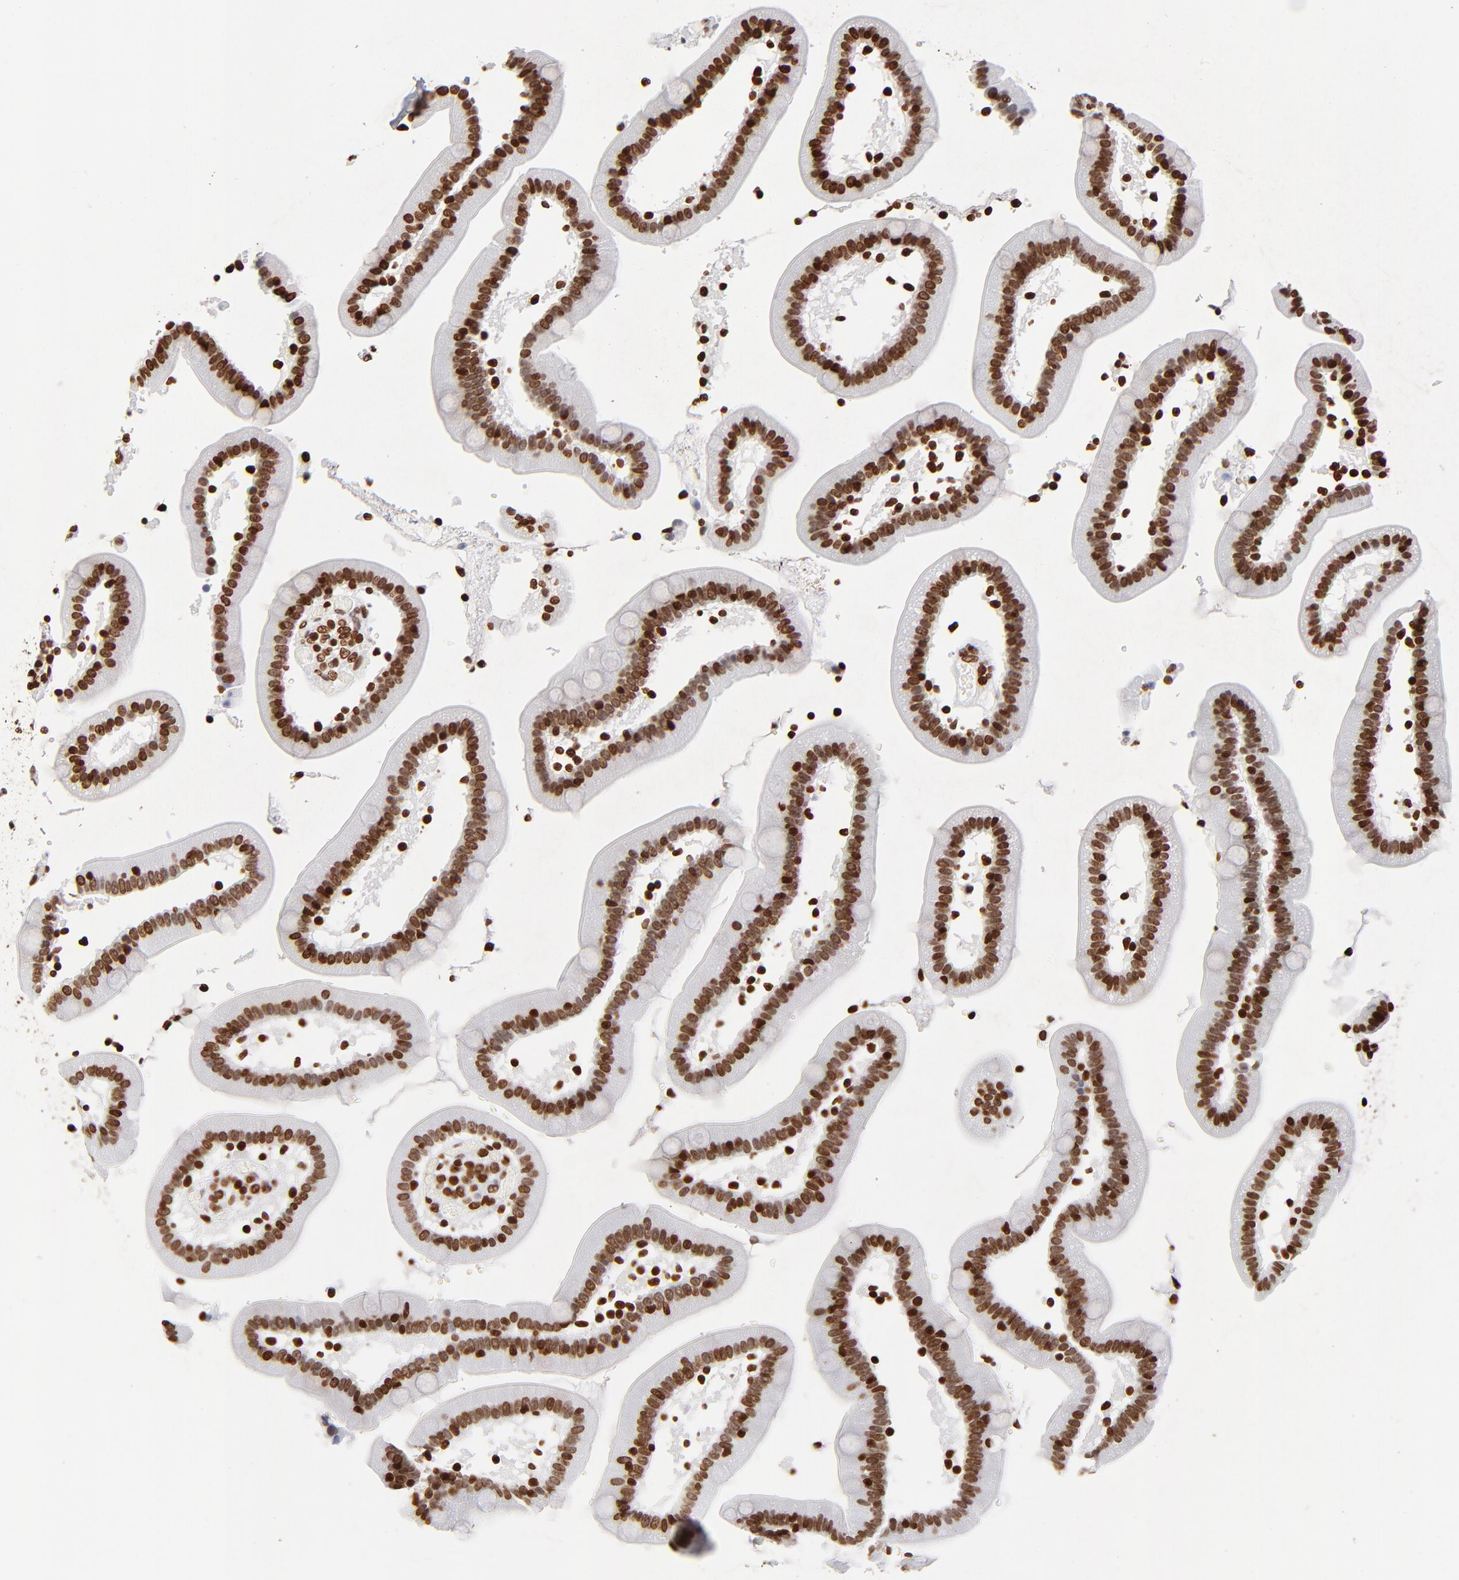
{"staining": {"intensity": "strong", "quantity": ">75%", "location": "nuclear"}, "tissue": "duodenum", "cell_type": "Glandular cells", "image_type": "normal", "snomed": [{"axis": "morphology", "description": "Normal tissue, NOS"}, {"axis": "topography", "description": "Duodenum"}], "caption": "Immunohistochemical staining of unremarkable human duodenum displays >75% levels of strong nuclear protein staining in about >75% of glandular cells.", "gene": "FBH1", "patient": {"sex": "male", "age": 66}}